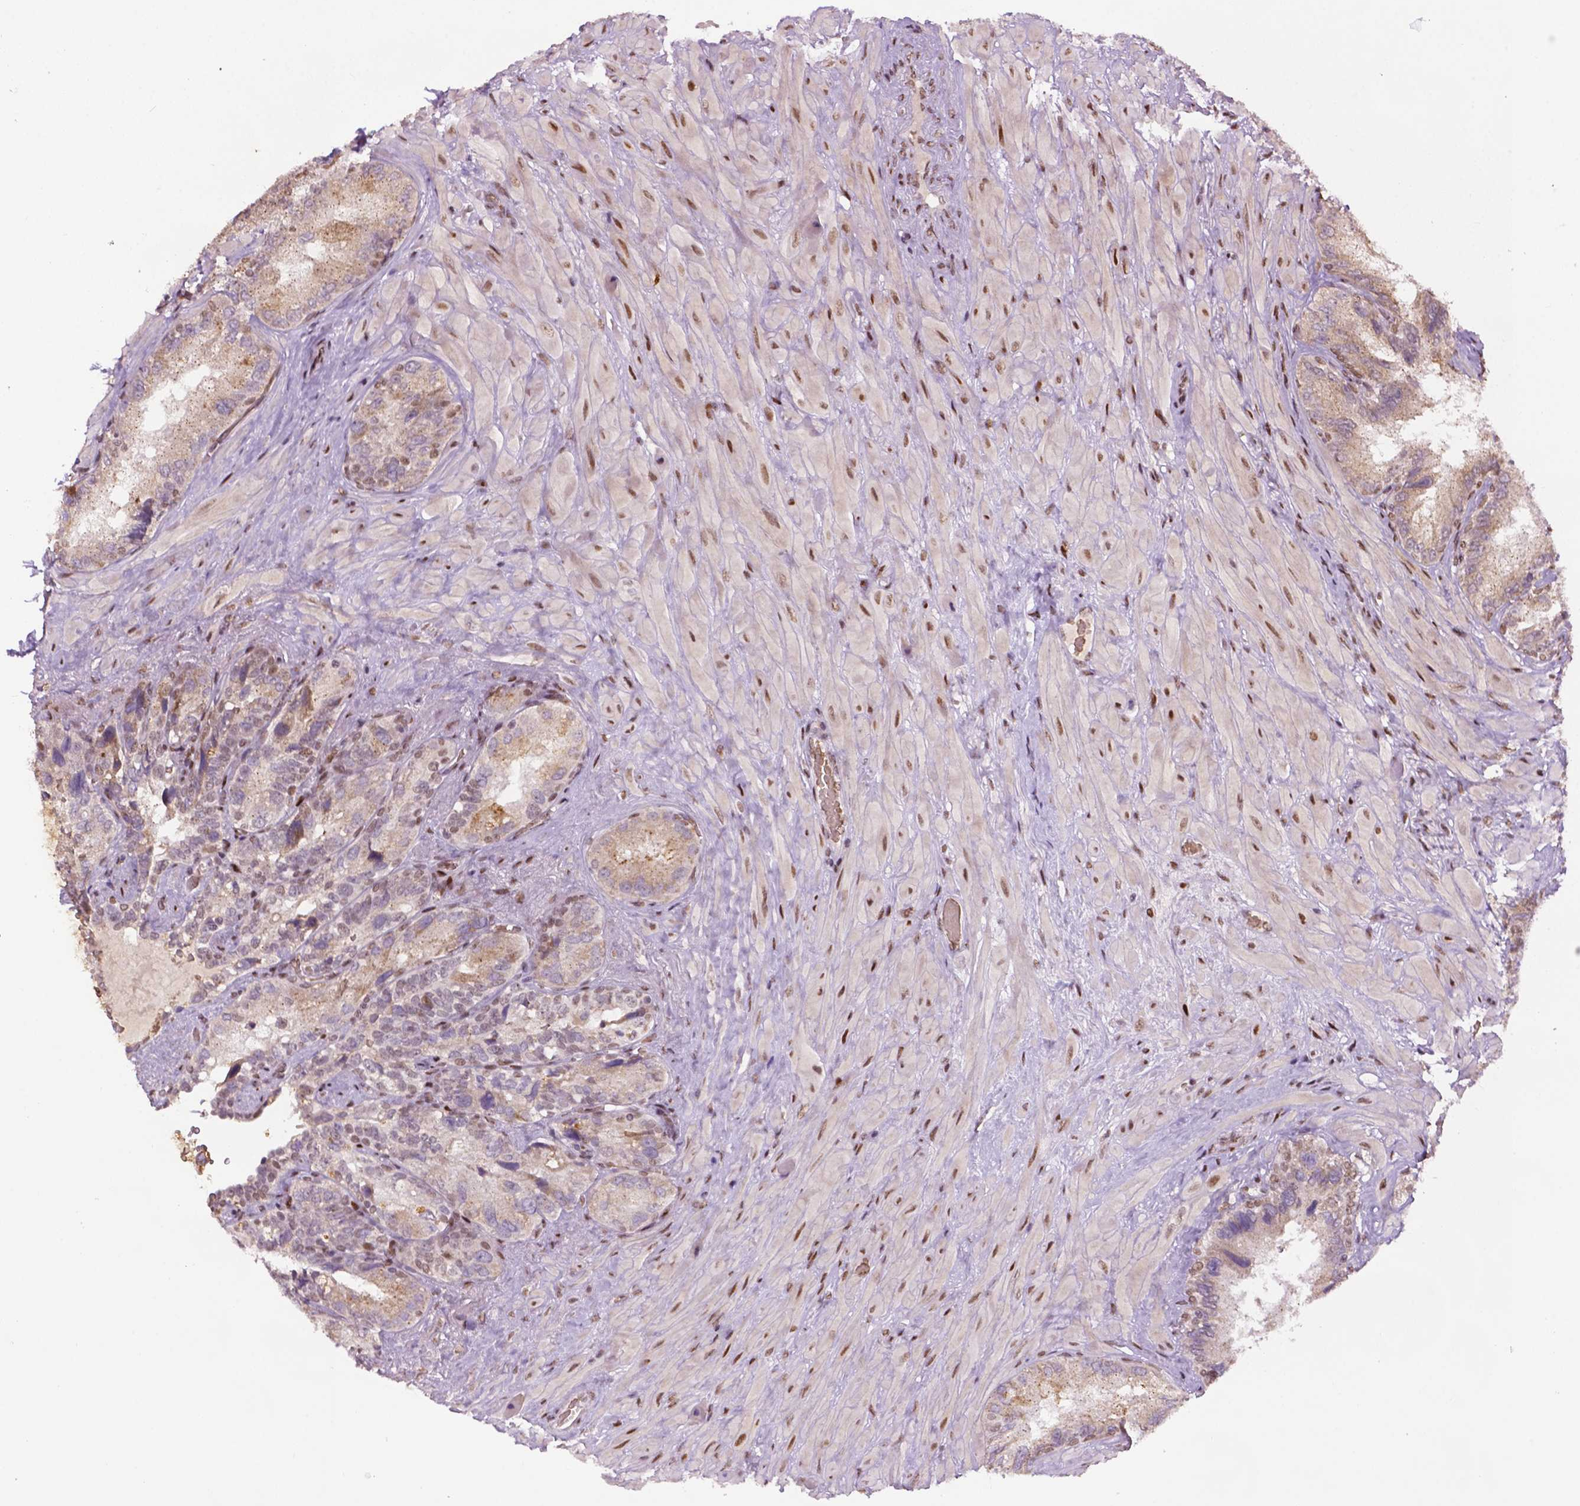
{"staining": {"intensity": "weak", "quantity": "25%-75%", "location": "cytoplasmic/membranous,nuclear"}, "tissue": "seminal vesicle", "cell_type": "Glandular cells", "image_type": "normal", "snomed": [{"axis": "morphology", "description": "Normal tissue, NOS"}, {"axis": "topography", "description": "Seminal veicle"}], "caption": "Benign seminal vesicle shows weak cytoplasmic/membranous,nuclear expression in about 25%-75% of glandular cells, visualized by immunohistochemistry. (DAB IHC, brown staining for protein, blue staining for nuclei).", "gene": "ZNF41", "patient": {"sex": "male", "age": 69}}